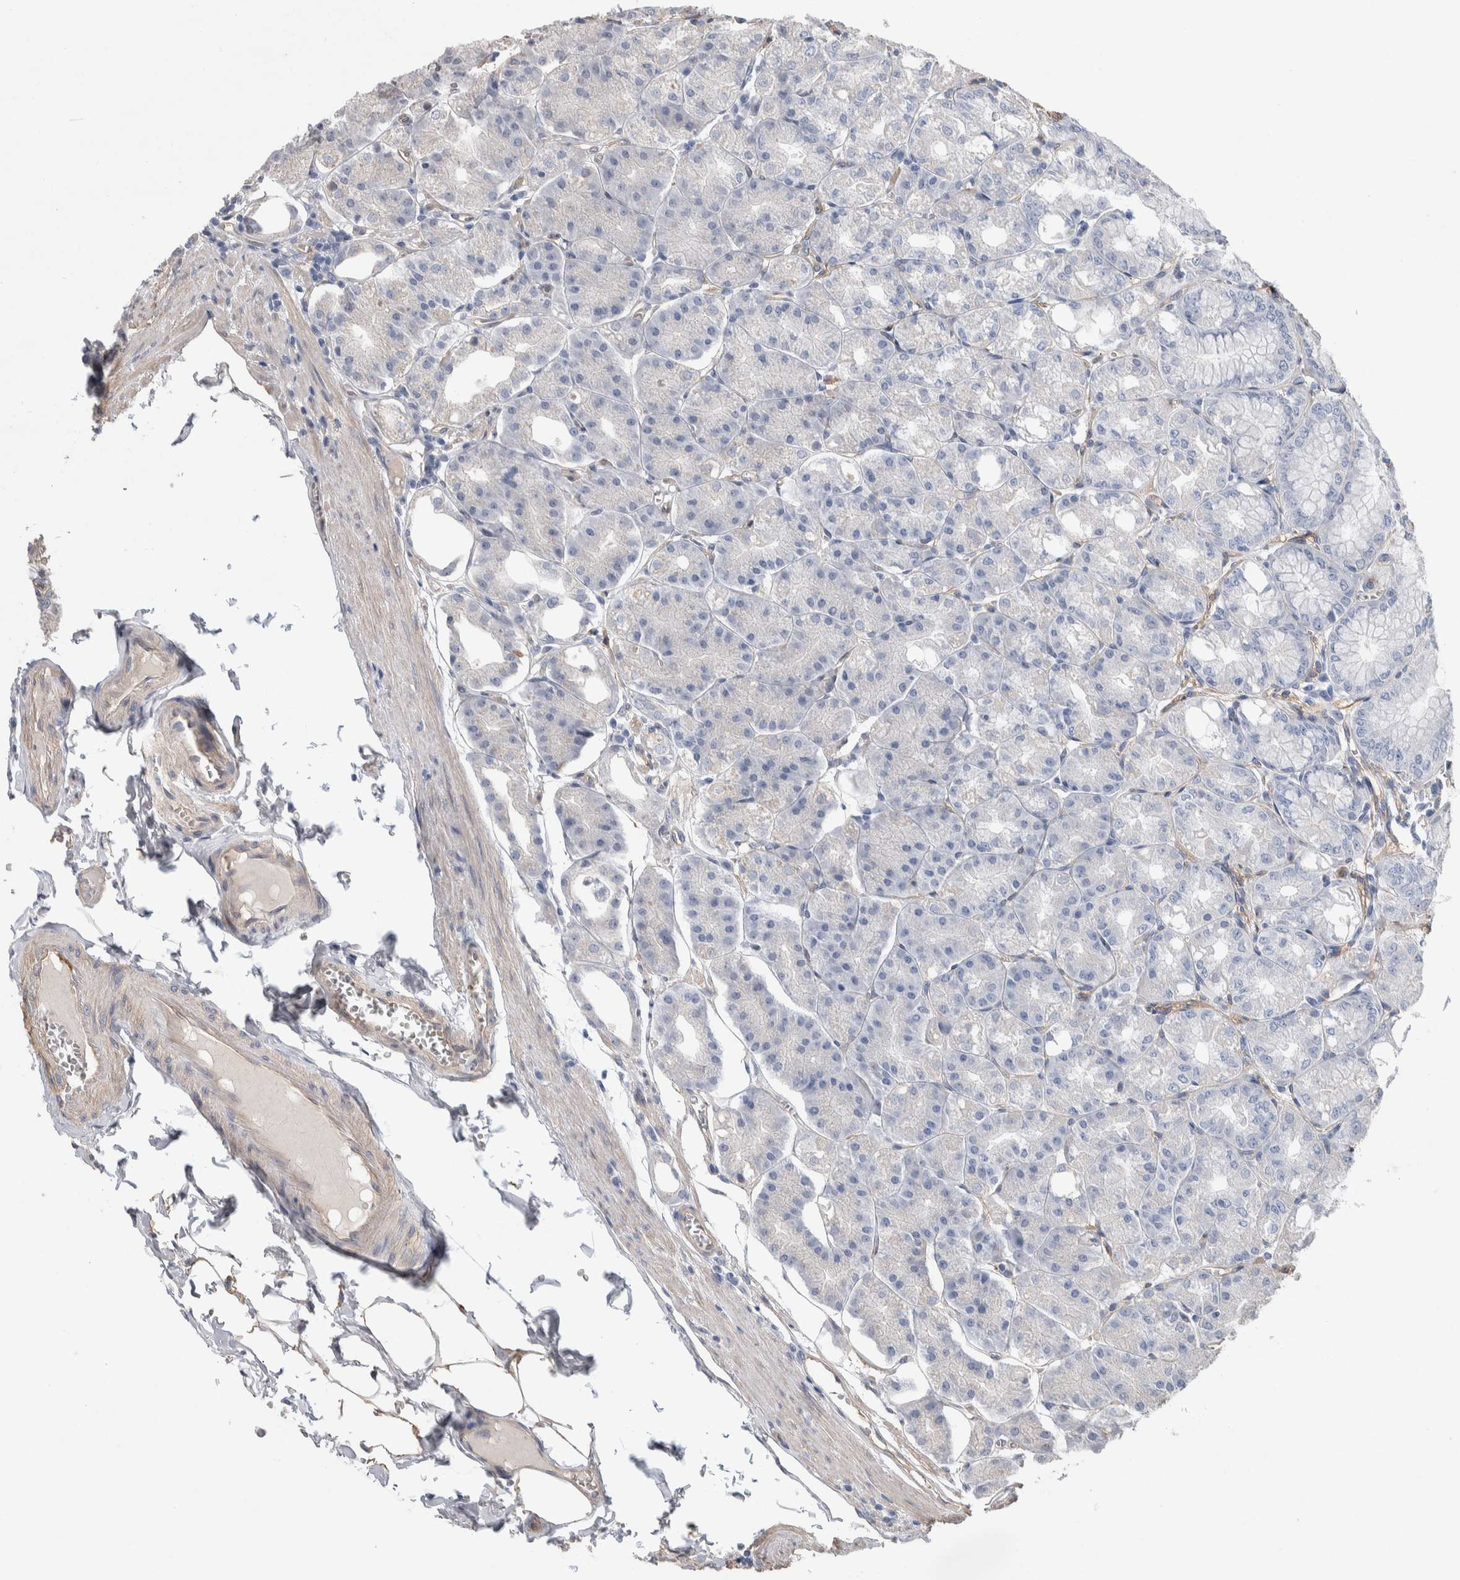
{"staining": {"intensity": "negative", "quantity": "none", "location": "none"}, "tissue": "stomach", "cell_type": "Glandular cells", "image_type": "normal", "snomed": [{"axis": "morphology", "description": "Normal tissue, NOS"}, {"axis": "topography", "description": "Stomach, lower"}], "caption": "Micrograph shows no protein positivity in glandular cells of unremarkable stomach.", "gene": "GCNA", "patient": {"sex": "male", "age": 71}}